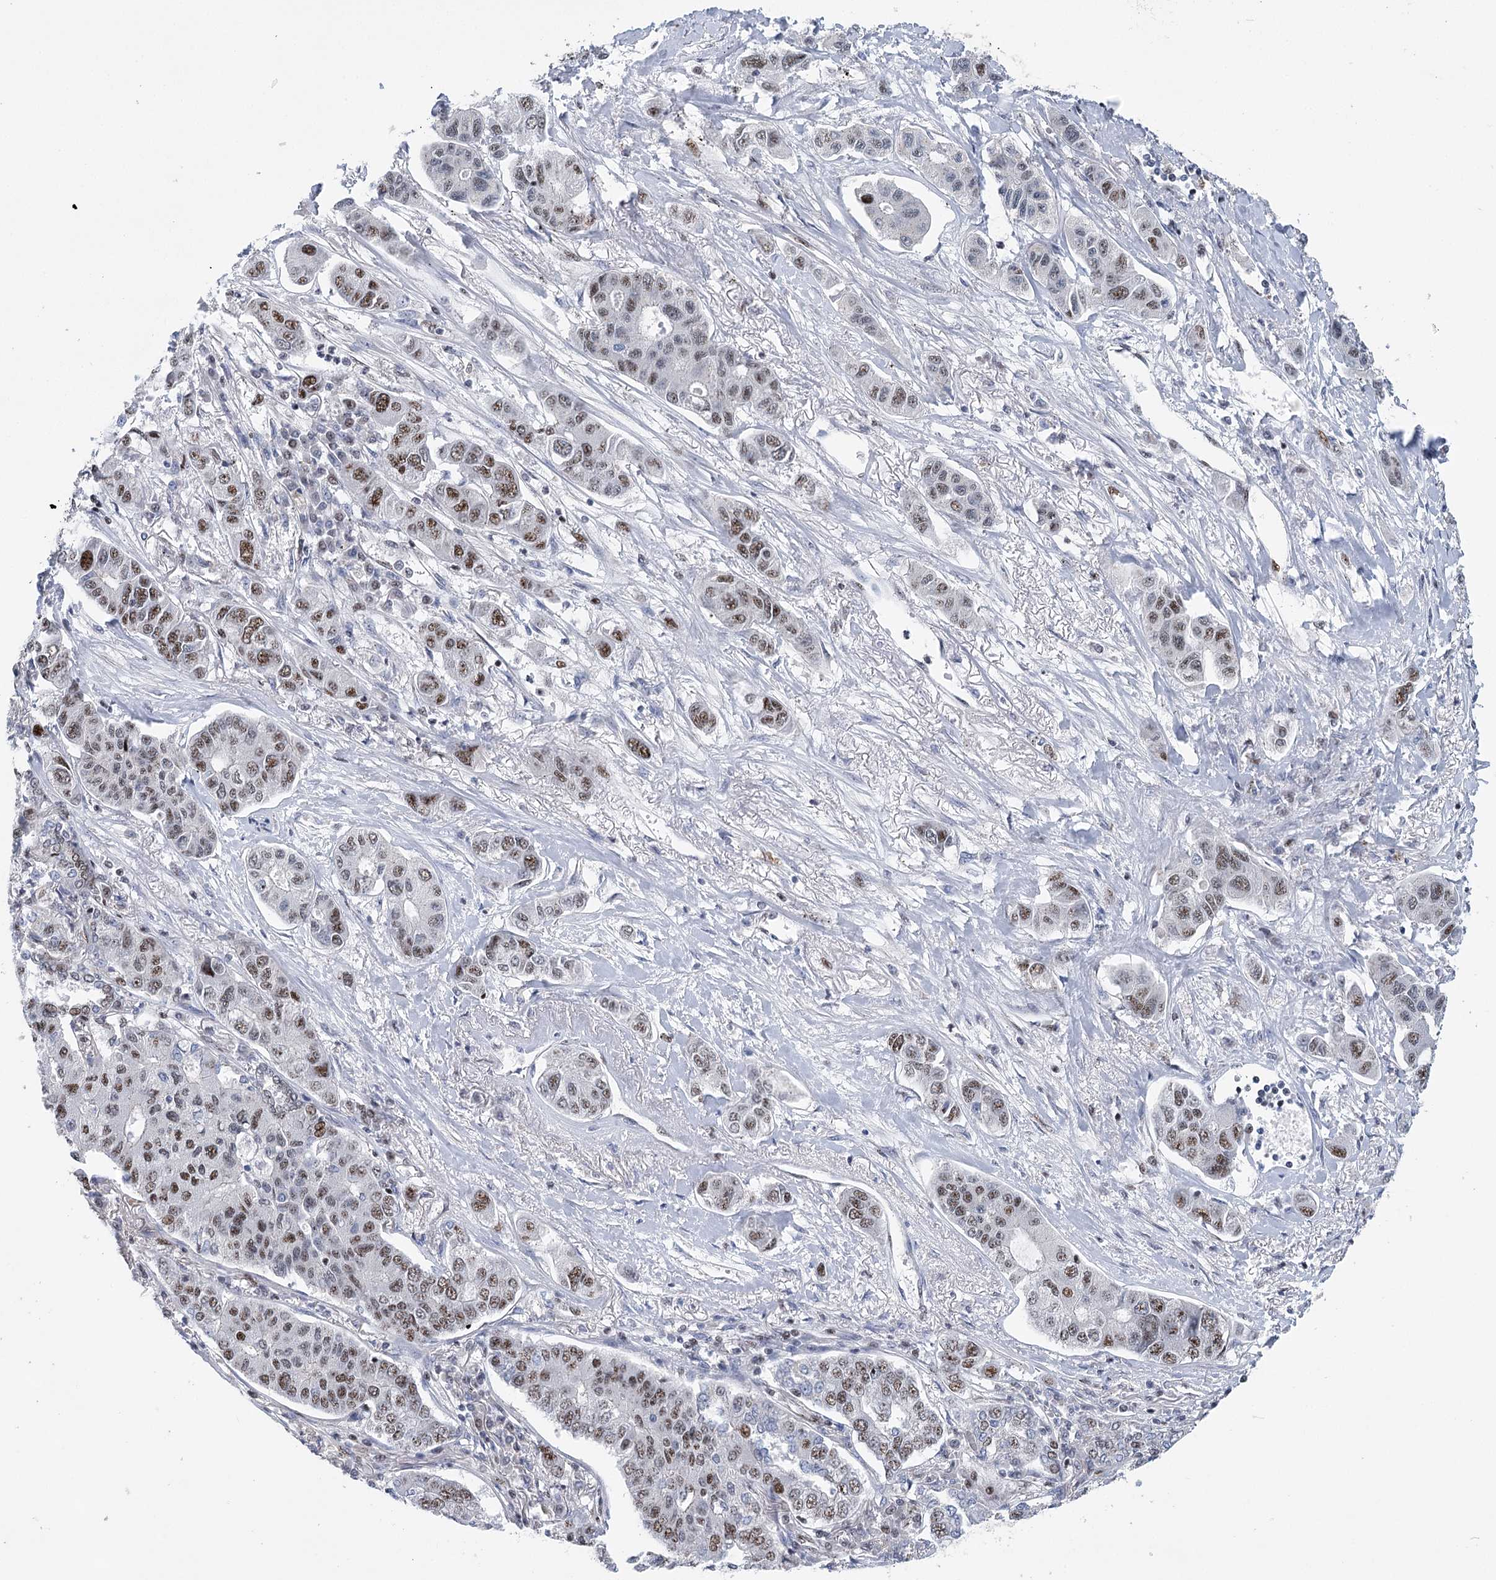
{"staining": {"intensity": "moderate", "quantity": "25%-75%", "location": "nuclear"}, "tissue": "lung cancer", "cell_type": "Tumor cells", "image_type": "cancer", "snomed": [{"axis": "morphology", "description": "Adenocarcinoma, NOS"}, {"axis": "topography", "description": "Lung"}], "caption": "Immunohistochemical staining of human lung cancer (adenocarcinoma) displays medium levels of moderate nuclear expression in approximately 25%-75% of tumor cells. (DAB IHC, brown staining for protein, blue staining for nuclei).", "gene": "CAMTA1", "patient": {"sex": "male", "age": 49}}